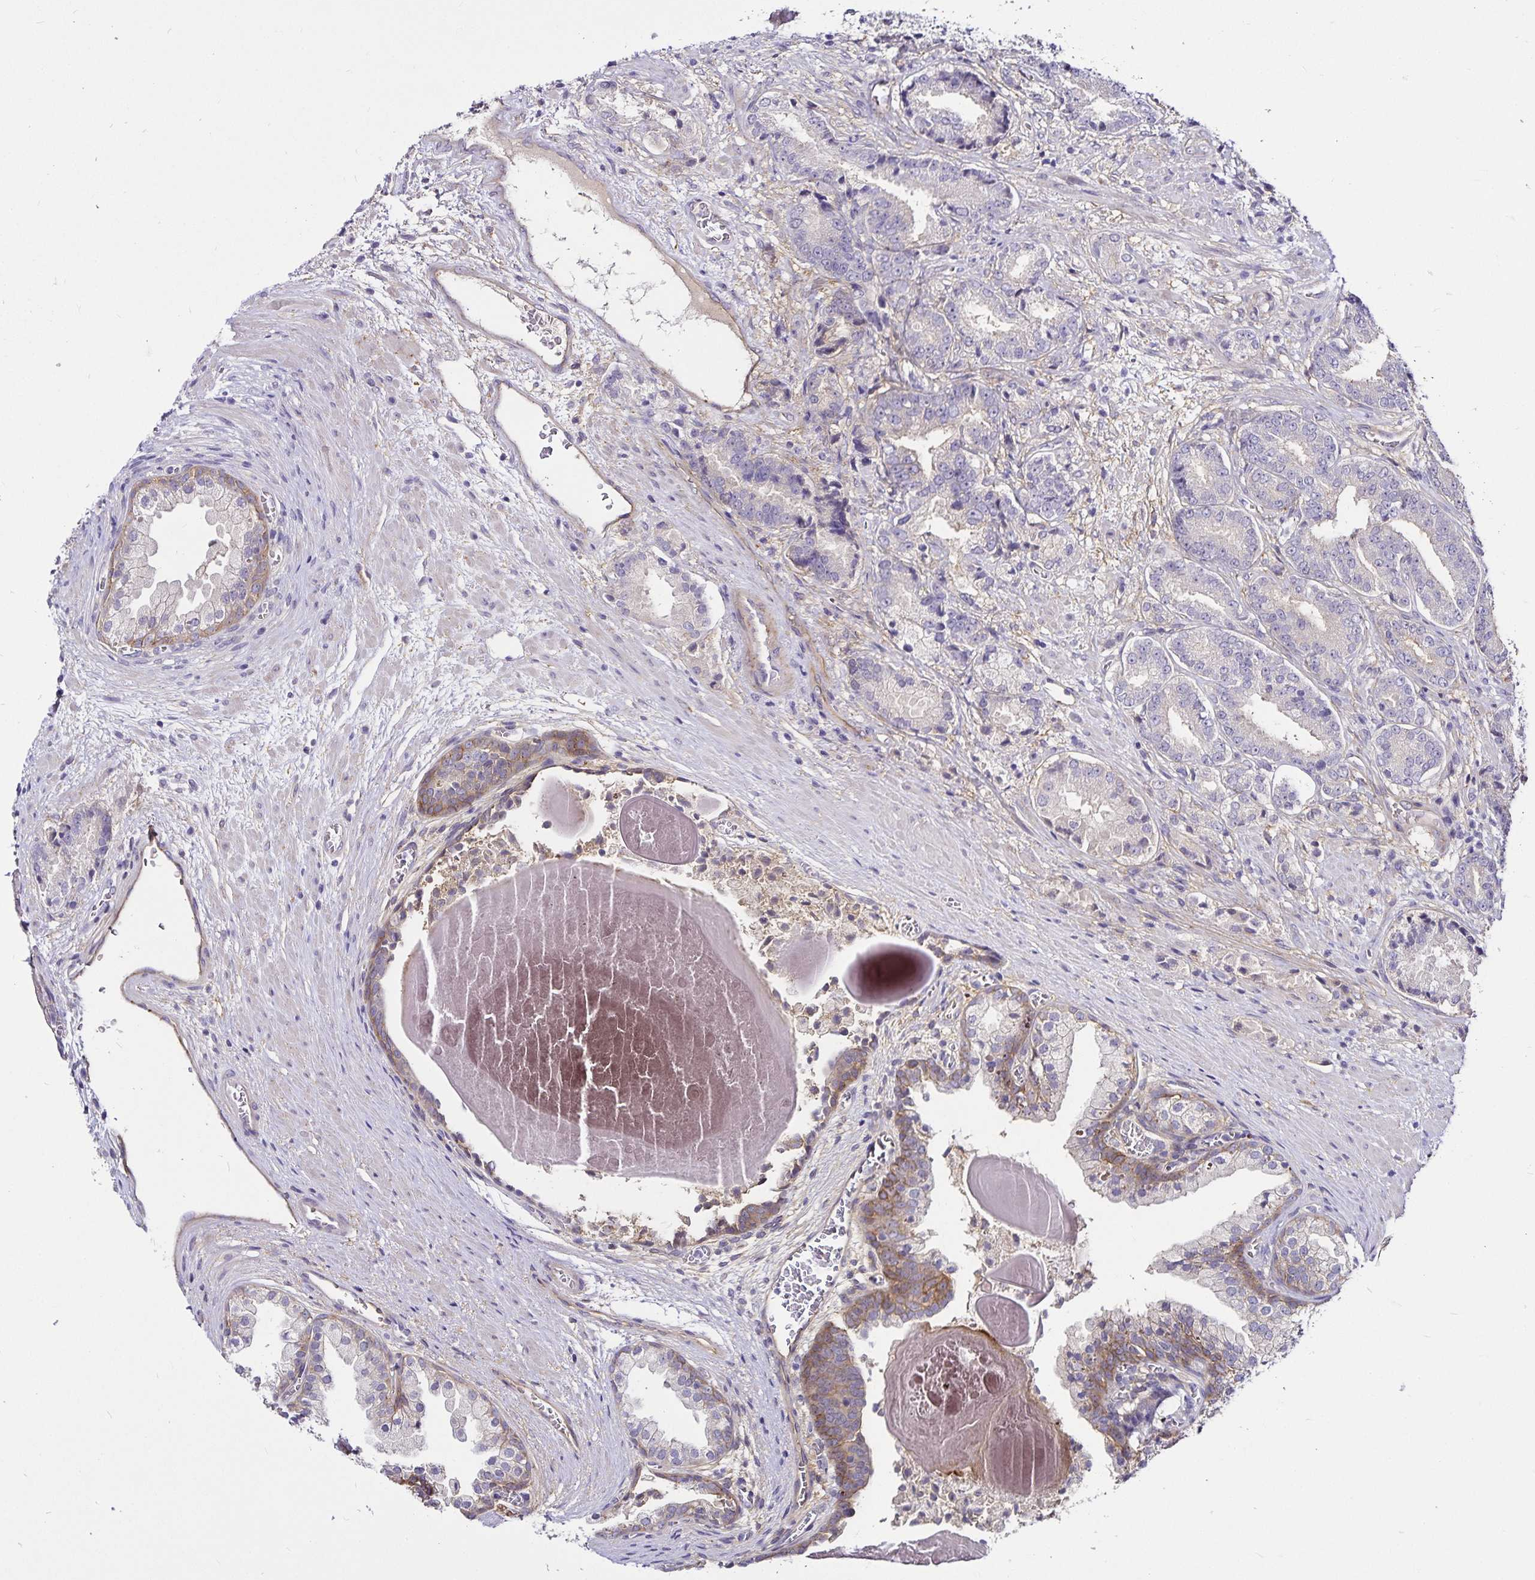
{"staining": {"intensity": "negative", "quantity": "none", "location": "none"}, "tissue": "prostate cancer", "cell_type": "Tumor cells", "image_type": "cancer", "snomed": [{"axis": "morphology", "description": "Adenocarcinoma, High grade"}, {"axis": "topography", "description": "Prostate and seminal vesicle, NOS"}], "caption": "Immunohistochemistry (IHC) photomicrograph of human high-grade adenocarcinoma (prostate) stained for a protein (brown), which displays no expression in tumor cells. The staining was performed using DAB (3,3'-diaminobenzidine) to visualize the protein expression in brown, while the nuclei were stained in blue with hematoxylin (Magnification: 20x).", "gene": "GNG12", "patient": {"sex": "male", "age": 61}}